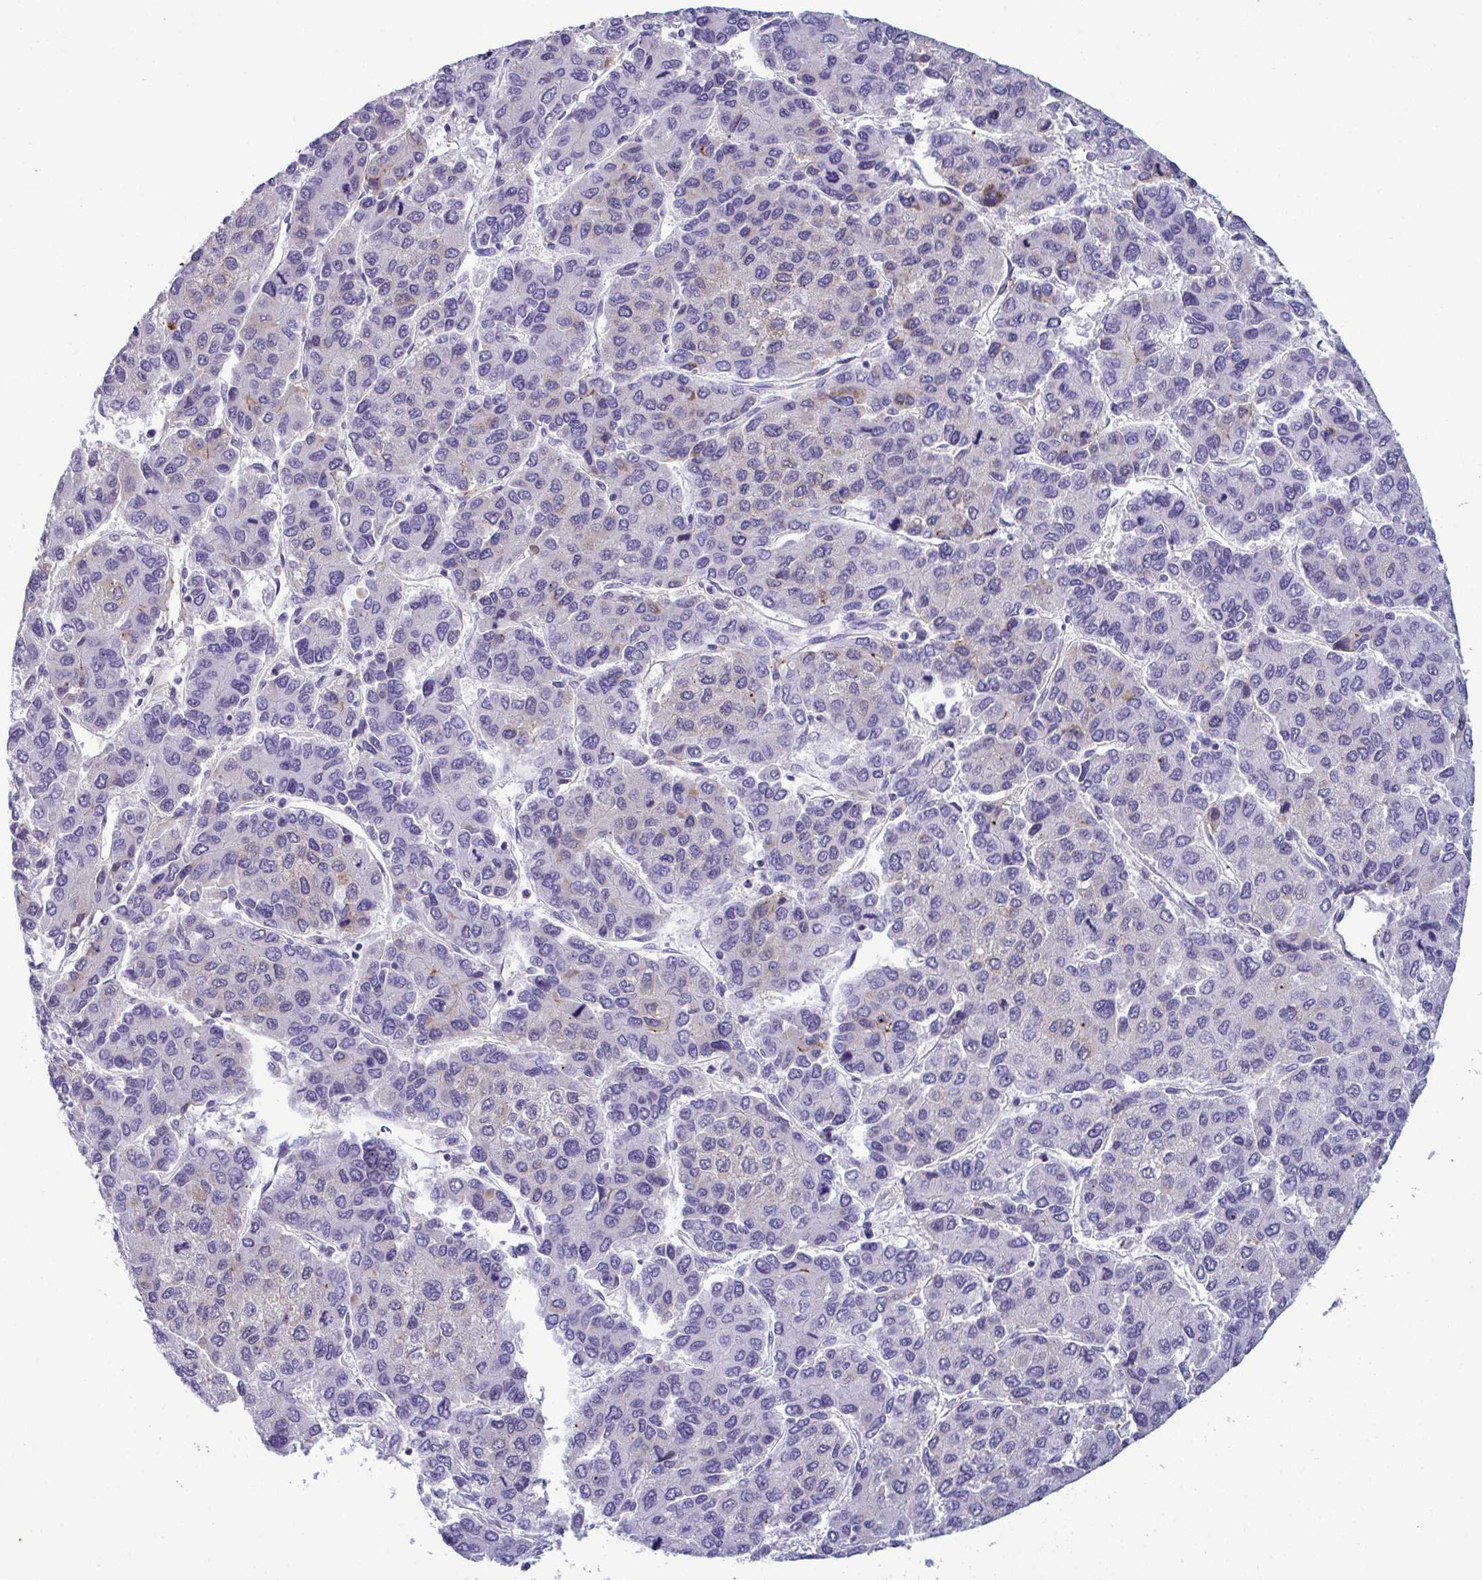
{"staining": {"intensity": "negative", "quantity": "none", "location": "none"}, "tissue": "liver cancer", "cell_type": "Tumor cells", "image_type": "cancer", "snomed": [{"axis": "morphology", "description": "Carcinoma, Hepatocellular, NOS"}, {"axis": "topography", "description": "Liver"}], "caption": "Protein analysis of liver hepatocellular carcinoma reveals no significant expression in tumor cells.", "gene": "RGPD5", "patient": {"sex": "female", "age": 66}}